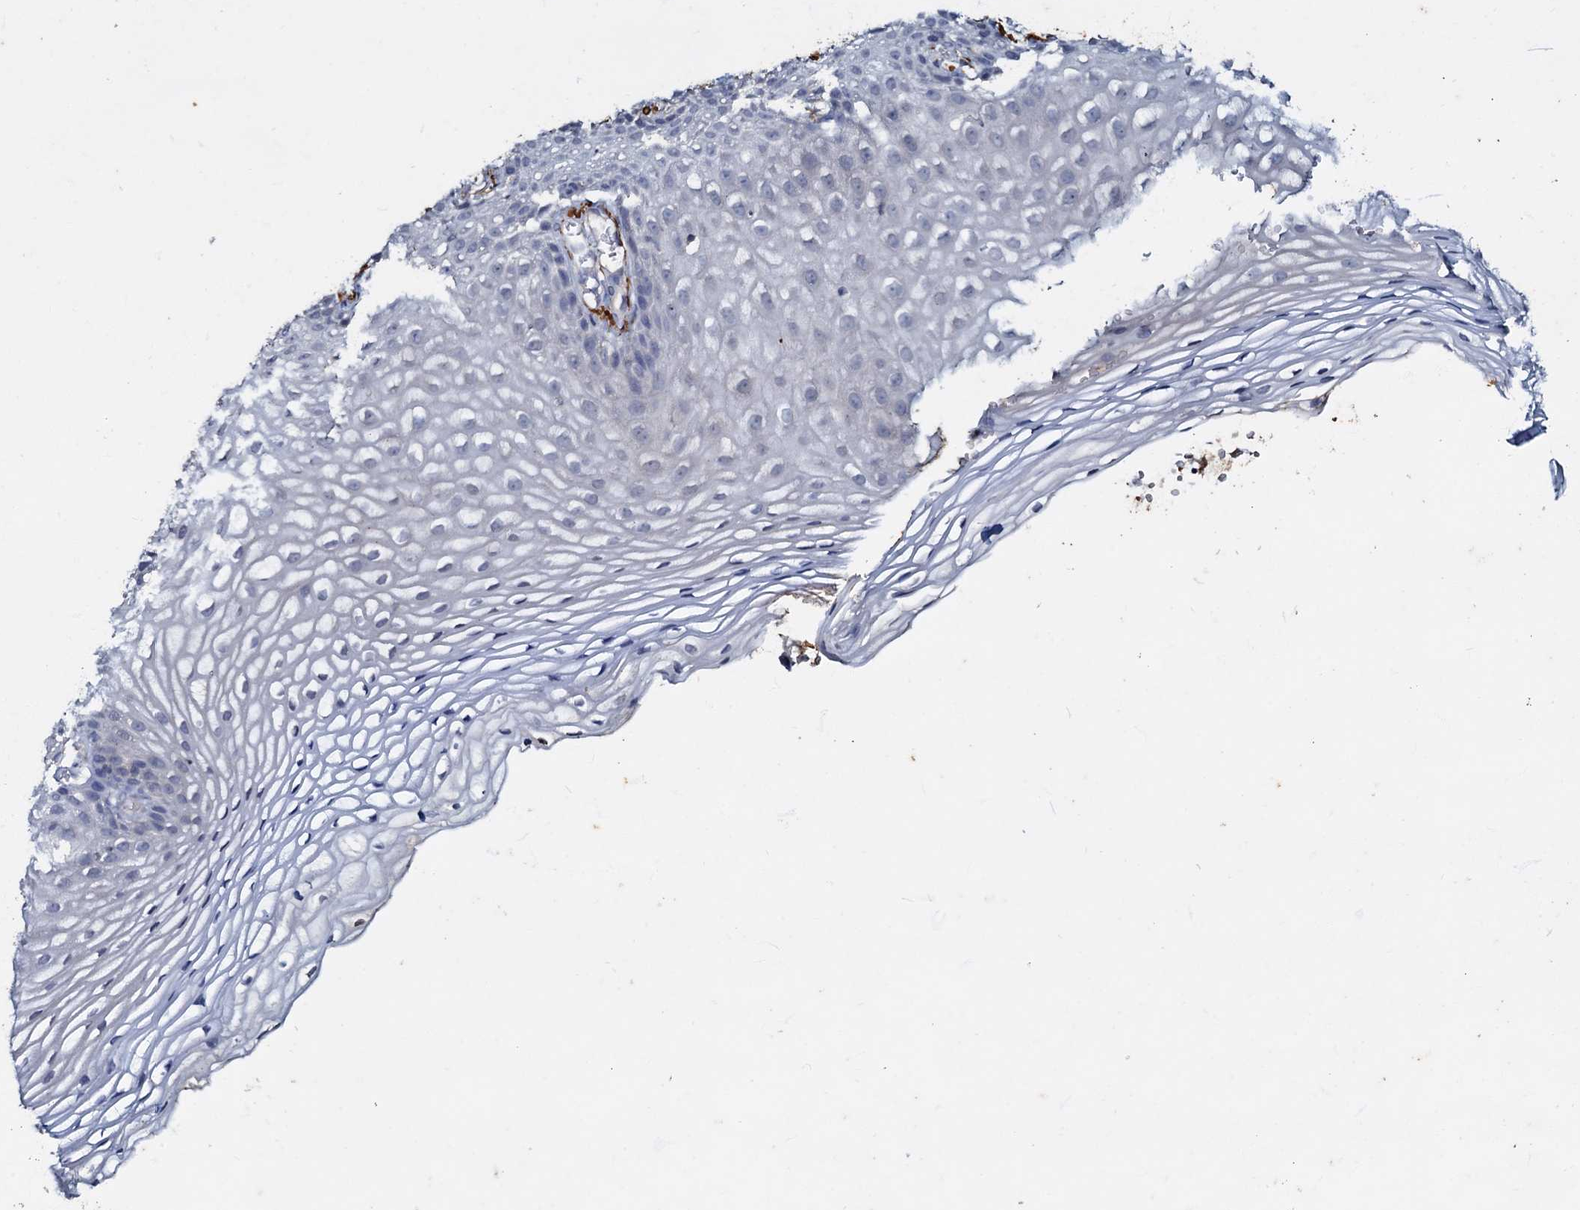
{"staining": {"intensity": "negative", "quantity": "none", "location": "none"}, "tissue": "vagina", "cell_type": "Squamous epithelial cells", "image_type": "normal", "snomed": [{"axis": "morphology", "description": "Normal tissue, NOS"}, {"axis": "topography", "description": "Vagina"}], "caption": "Immunohistochemistry of unremarkable human vagina displays no staining in squamous epithelial cells.", "gene": "MANSC4", "patient": {"sex": "female", "age": 60}}